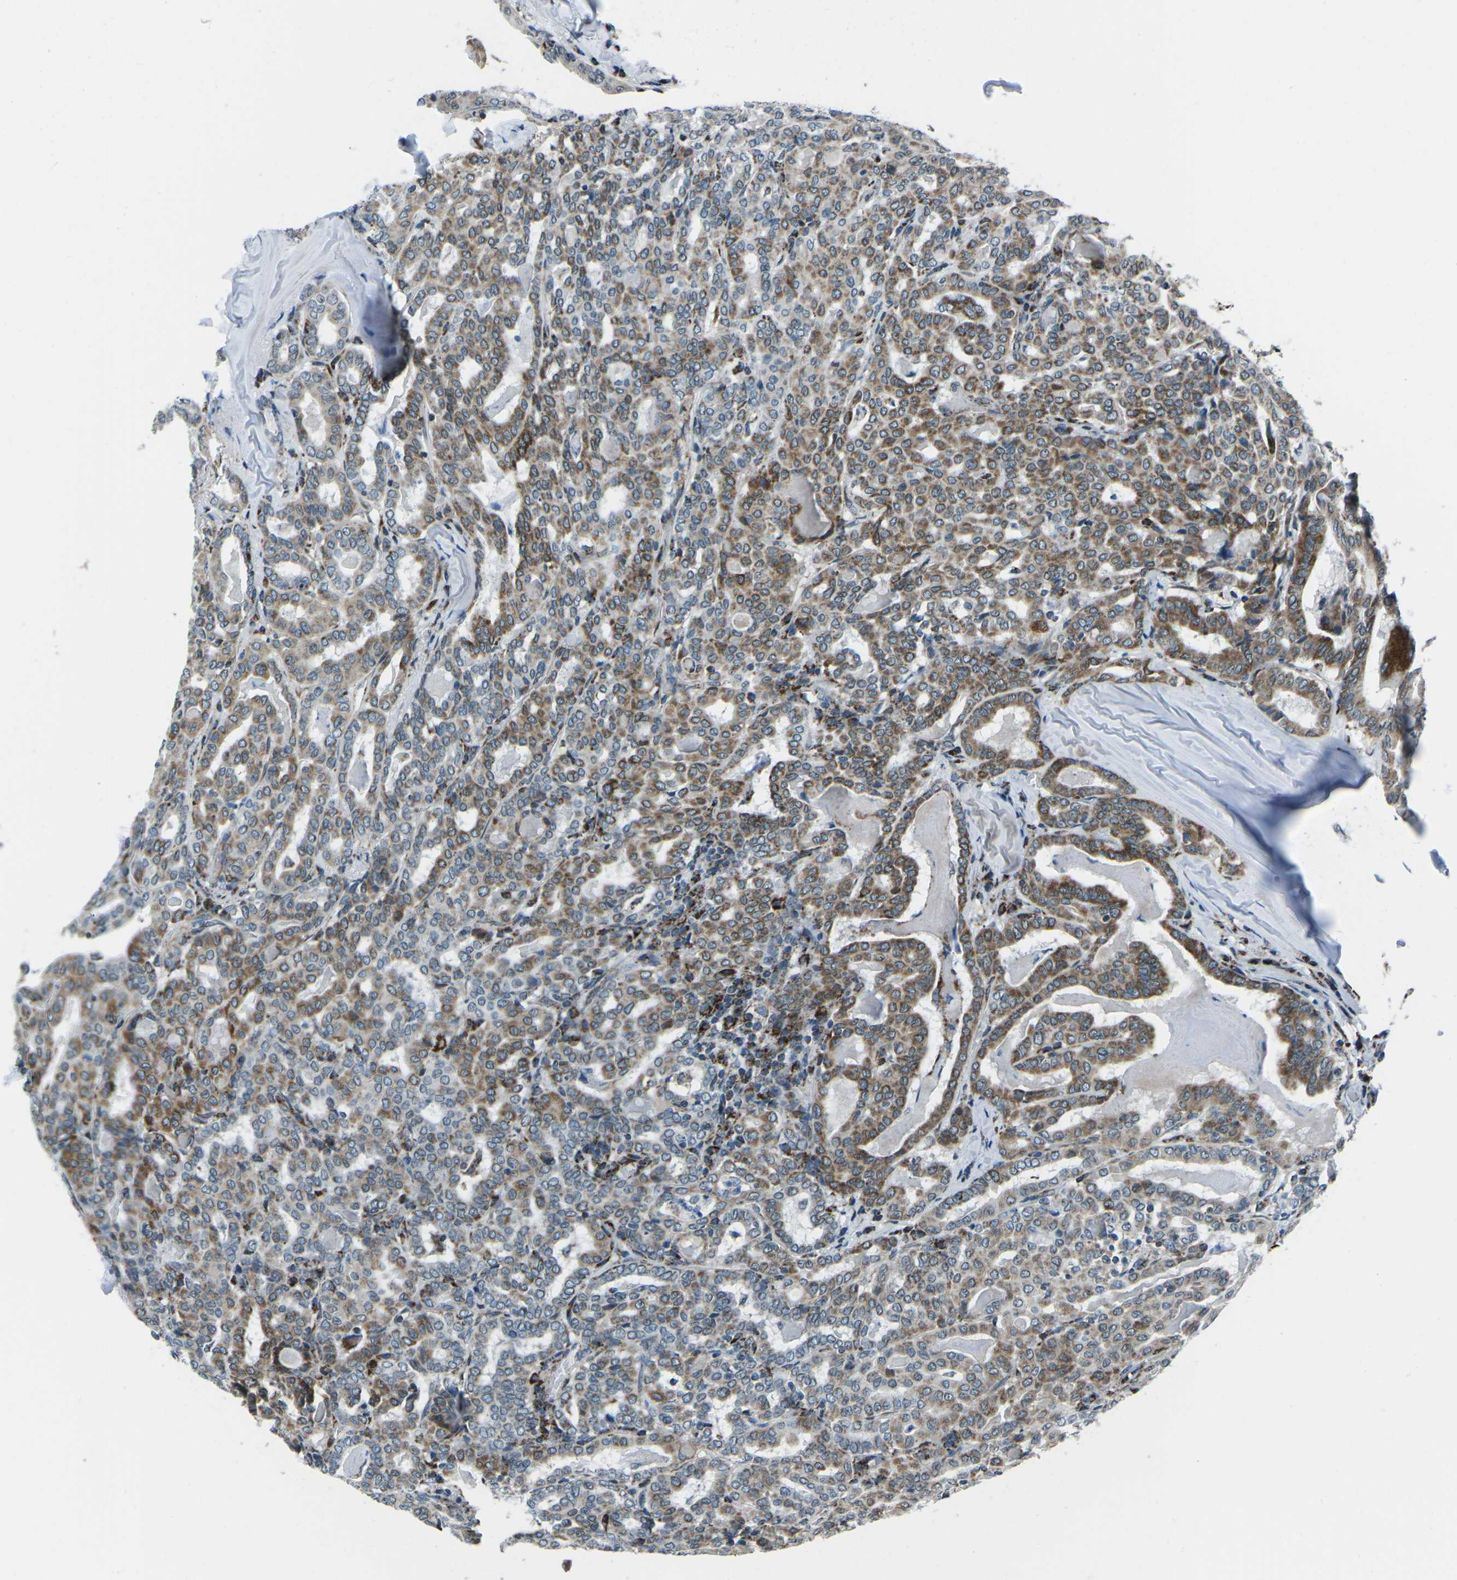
{"staining": {"intensity": "moderate", "quantity": ">75%", "location": "cytoplasmic/membranous"}, "tissue": "thyroid cancer", "cell_type": "Tumor cells", "image_type": "cancer", "snomed": [{"axis": "morphology", "description": "Papillary adenocarcinoma, NOS"}, {"axis": "topography", "description": "Thyroid gland"}], "caption": "Tumor cells show medium levels of moderate cytoplasmic/membranous staining in approximately >75% of cells in human thyroid cancer (papillary adenocarcinoma).", "gene": "RFESD", "patient": {"sex": "female", "age": 42}}